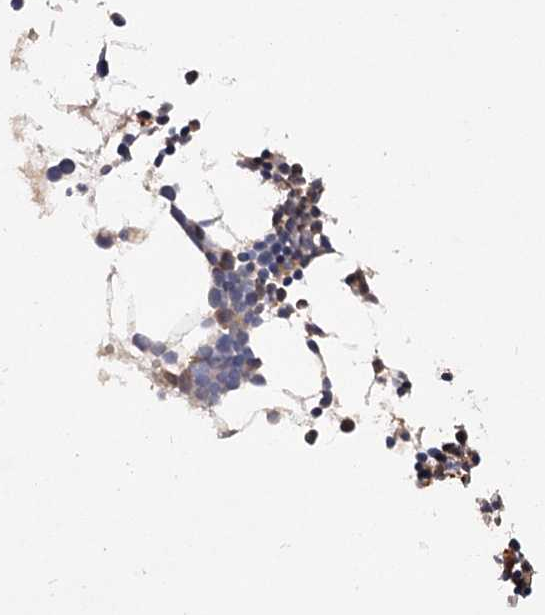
{"staining": {"intensity": "negative", "quantity": "none", "location": "none"}, "tissue": "bone marrow", "cell_type": "Hematopoietic cells", "image_type": "normal", "snomed": [{"axis": "morphology", "description": "Normal tissue, NOS"}, {"axis": "topography", "description": "Bone marrow"}], "caption": "Immunohistochemistry histopathology image of benign bone marrow: human bone marrow stained with DAB (3,3'-diaminobenzidine) exhibits no significant protein staining in hematopoietic cells. (DAB immunohistochemistry (IHC), high magnification).", "gene": "NUDCD2", "patient": {"sex": "female", "age": 89}}